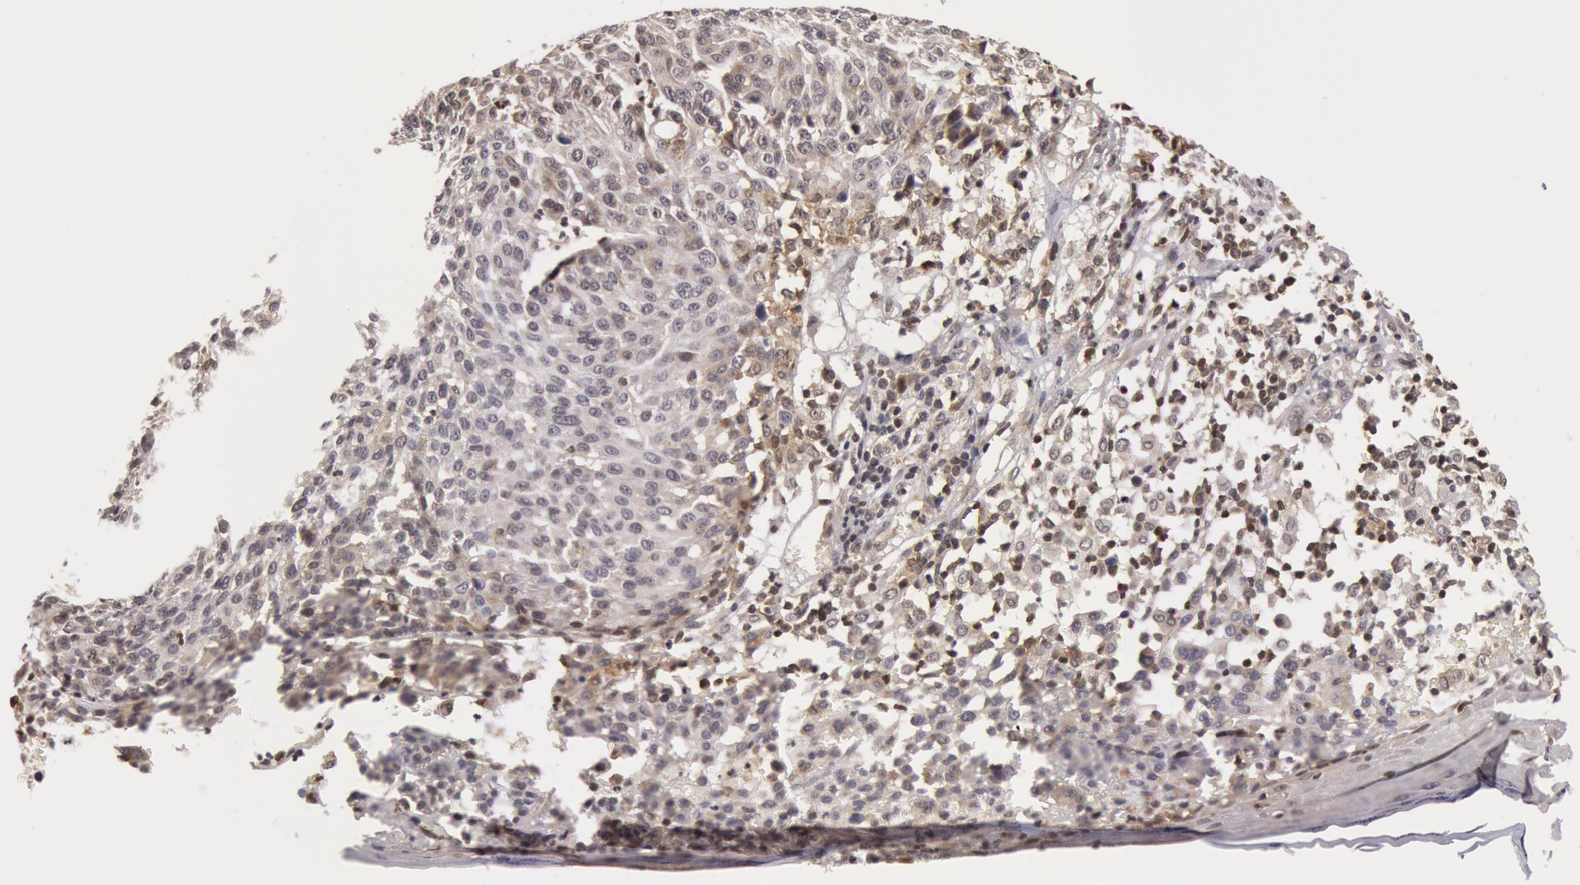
{"staining": {"intensity": "weak", "quantity": "<25%", "location": "nuclear"}, "tissue": "melanoma", "cell_type": "Tumor cells", "image_type": "cancer", "snomed": [{"axis": "morphology", "description": "Malignant melanoma, NOS"}, {"axis": "topography", "description": "Skin"}], "caption": "The image exhibits no significant positivity in tumor cells of malignant melanoma. (DAB (3,3'-diaminobenzidine) immunohistochemistry (IHC) visualized using brightfield microscopy, high magnification).", "gene": "ZNF350", "patient": {"sex": "female", "age": 49}}